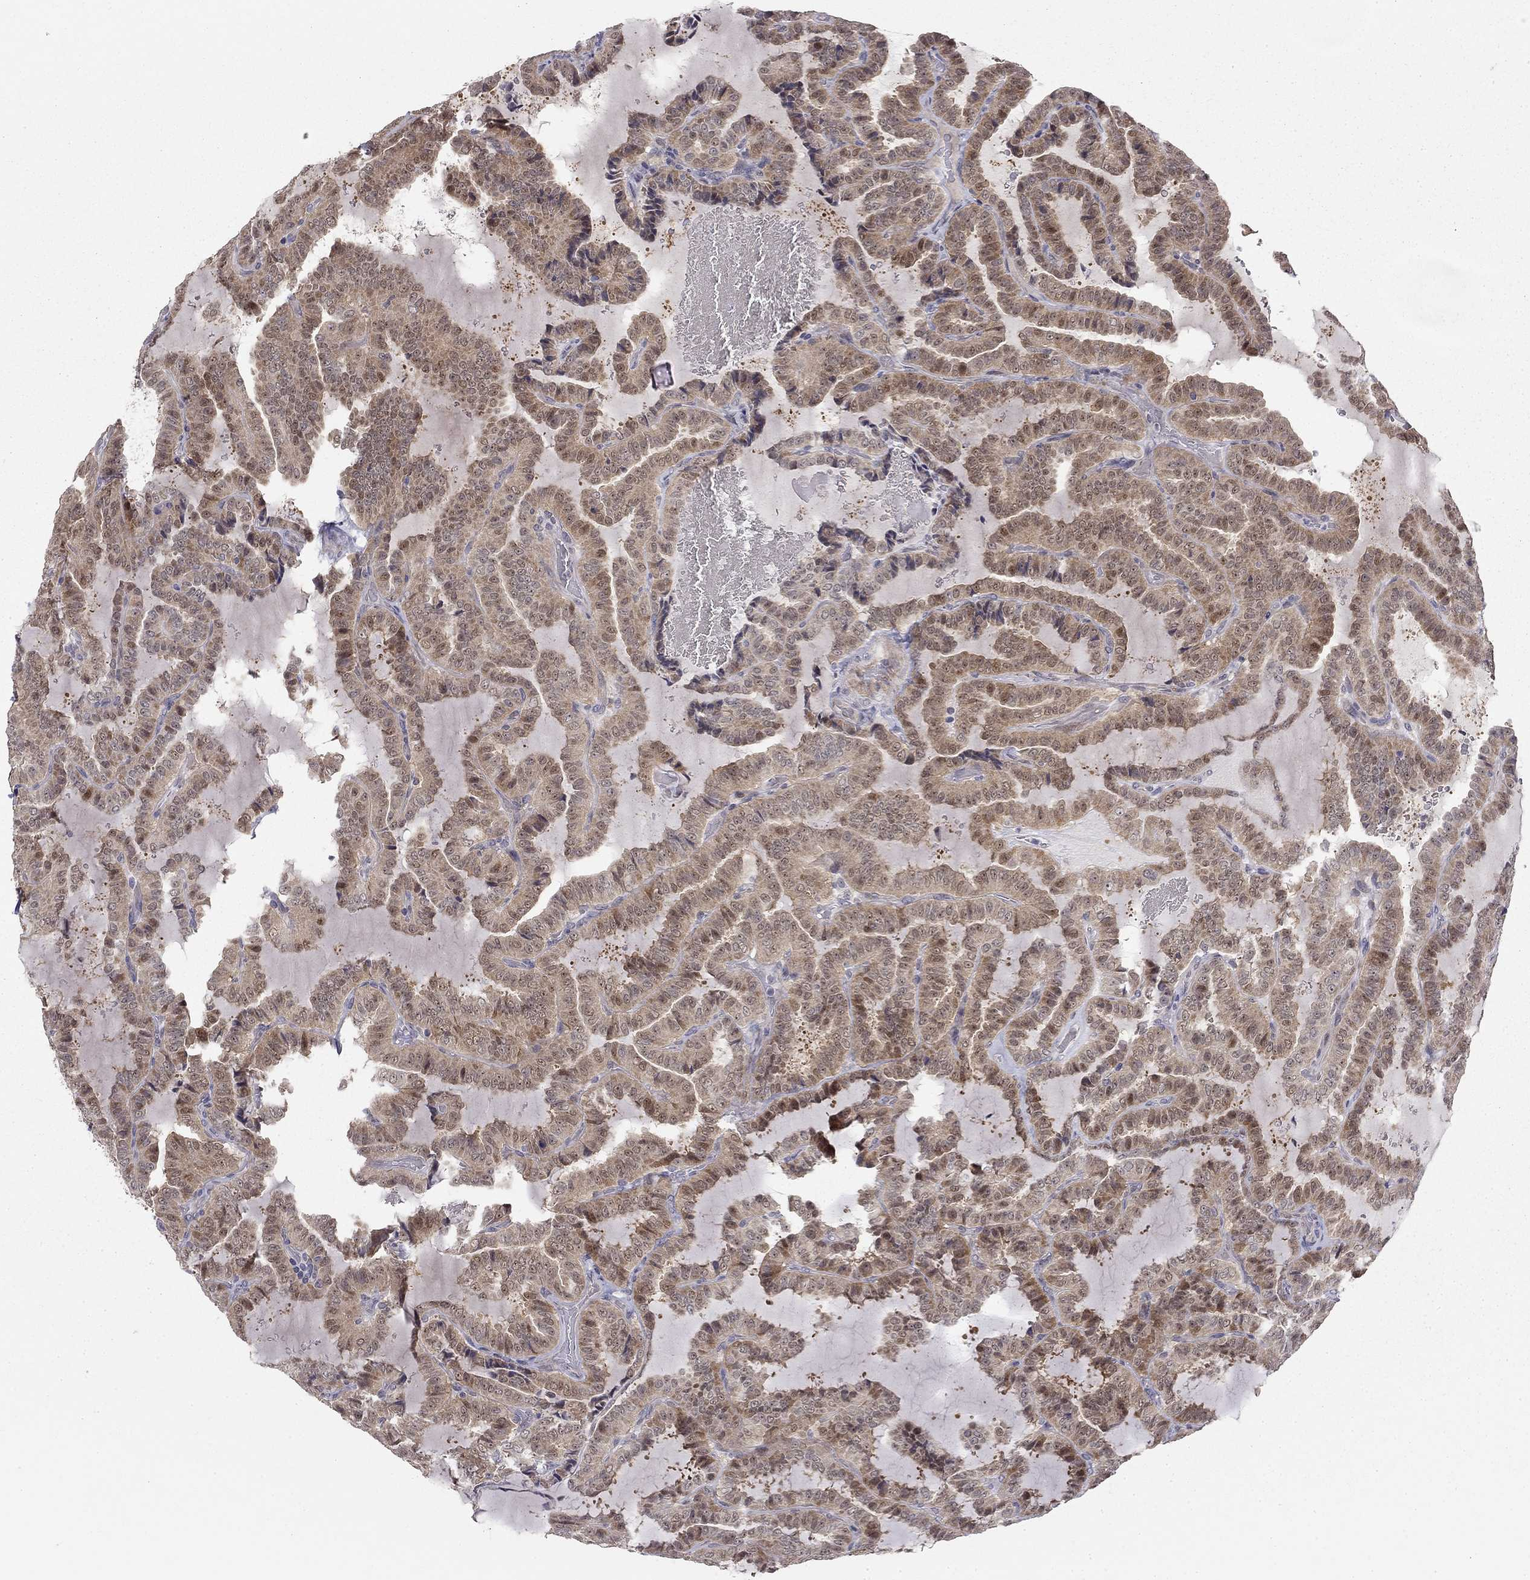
{"staining": {"intensity": "weak", "quantity": ">75%", "location": "cytoplasmic/membranous"}, "tissue": "thyroid cancer", "cell_type": "Tumor cells", "image_type": "cancer", "snomed": [{"axis": "morphology", "description": "Papillary adenocarcinoma, NOS"}, {"axis": "topography", "description": "Thyroid gland"}], "caption": "Brown immunohistochemical staining in human thyroid cancer demonstrates weak cytoplasmic/membranous expression in approximately >75% of tumor cells.", "gene": "STXBP6", "patient": {"sex": "female", "age": 39}}